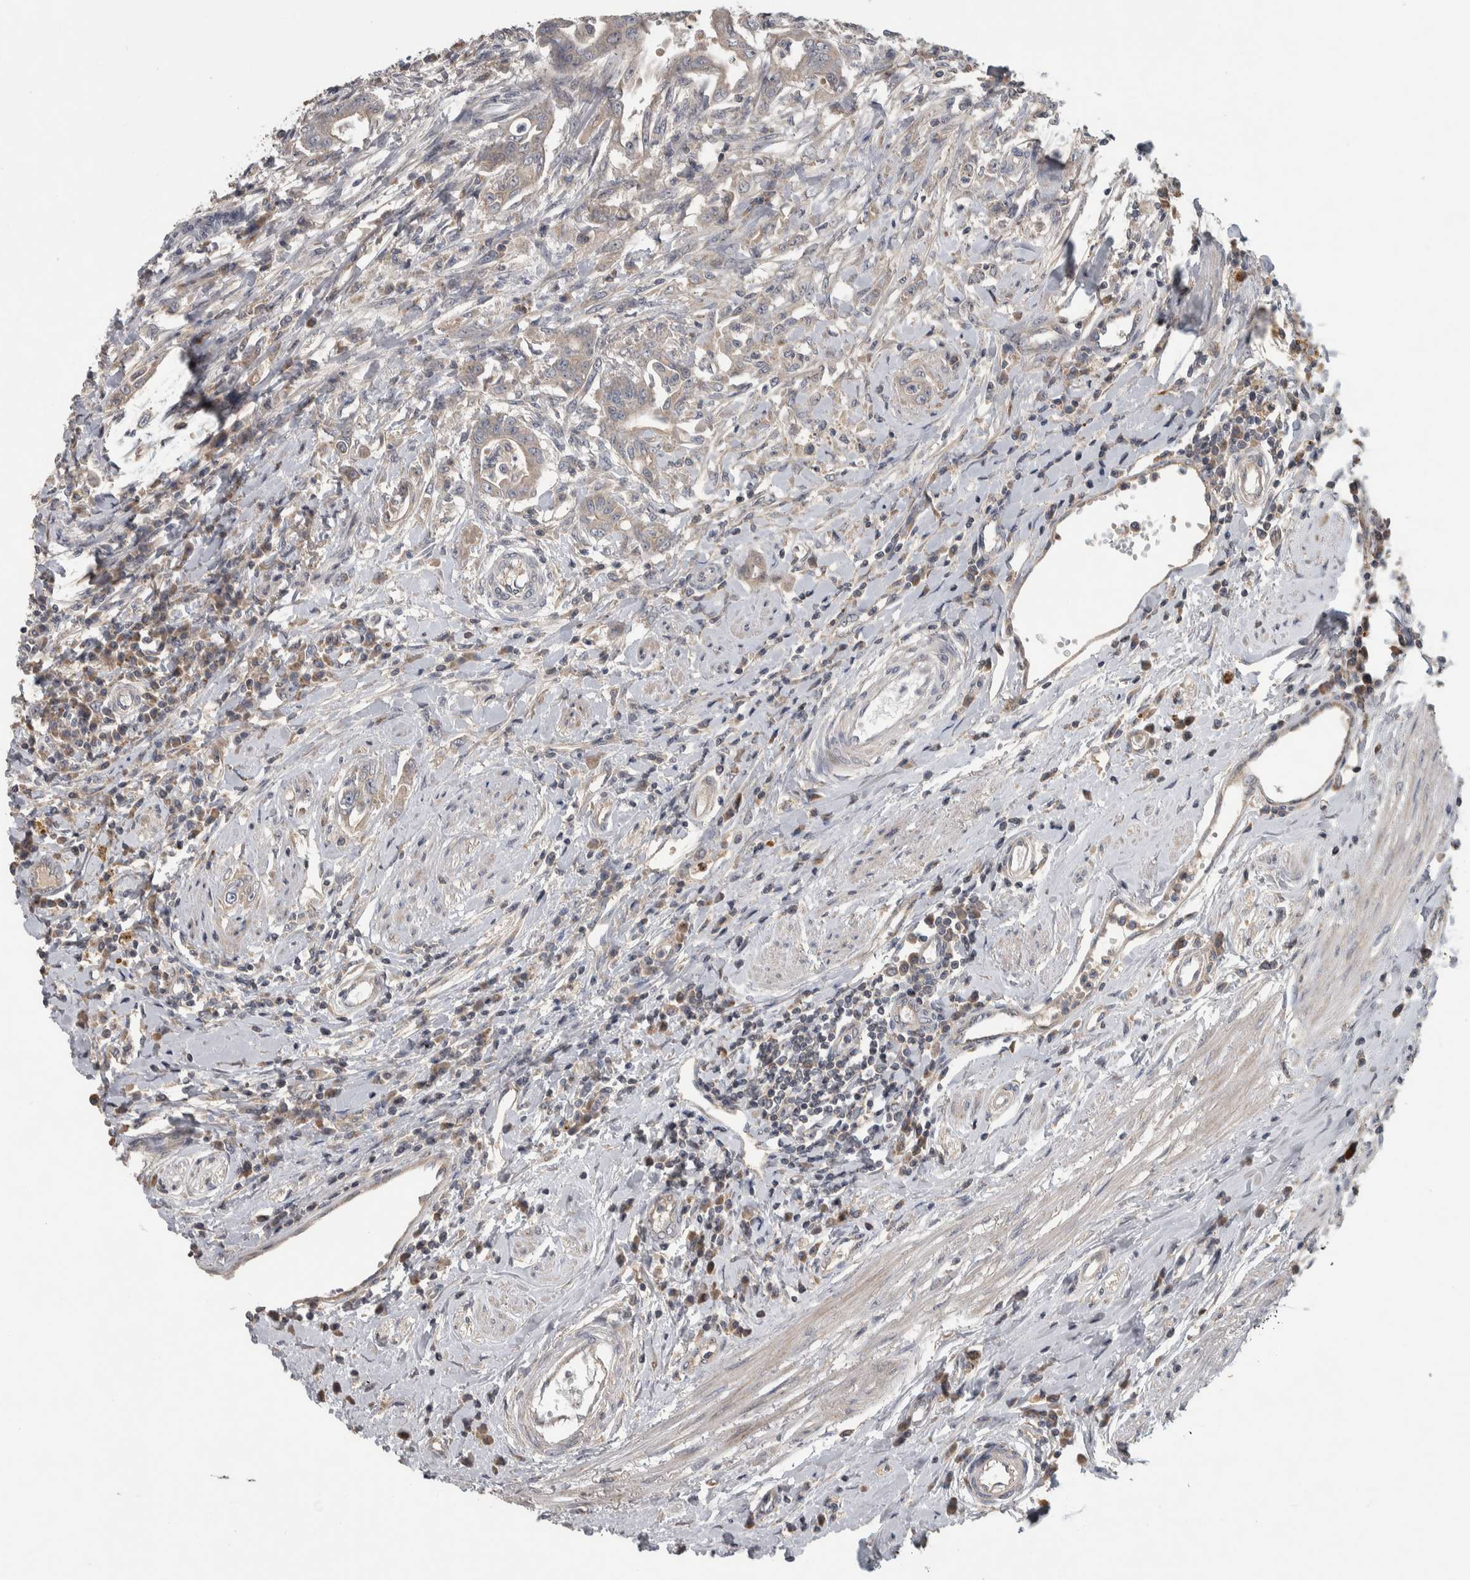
{"staining": {"intensity": "weak", "quantity": "25%-75%", "location": "cytoplasmic/membranous"}, "tissue": "colorectal cancer", "cell_type": "Tumor cells", "image_type": "cancer", "snomed": [{"axis": "morphology", "description": "Adenoma, NOS"}, {"axis": "morphology", "description": "Adenocarcinoma, NOS"}, {"axis": "topography", "description": "Colon"}], "caption": "Immunohistochemistry (DAB) staining of colorectal cancer (adenocarcinoma) displays weak cytoplasmic/membranous protein positivity in about 25%-75% of tumor cells. Immunohistochemistry (ihc) stains the protein of interest in brown and the nuclei are stained blue.", "gene": "FAM83G", "patient": {"sex": "male", "age": 79}}